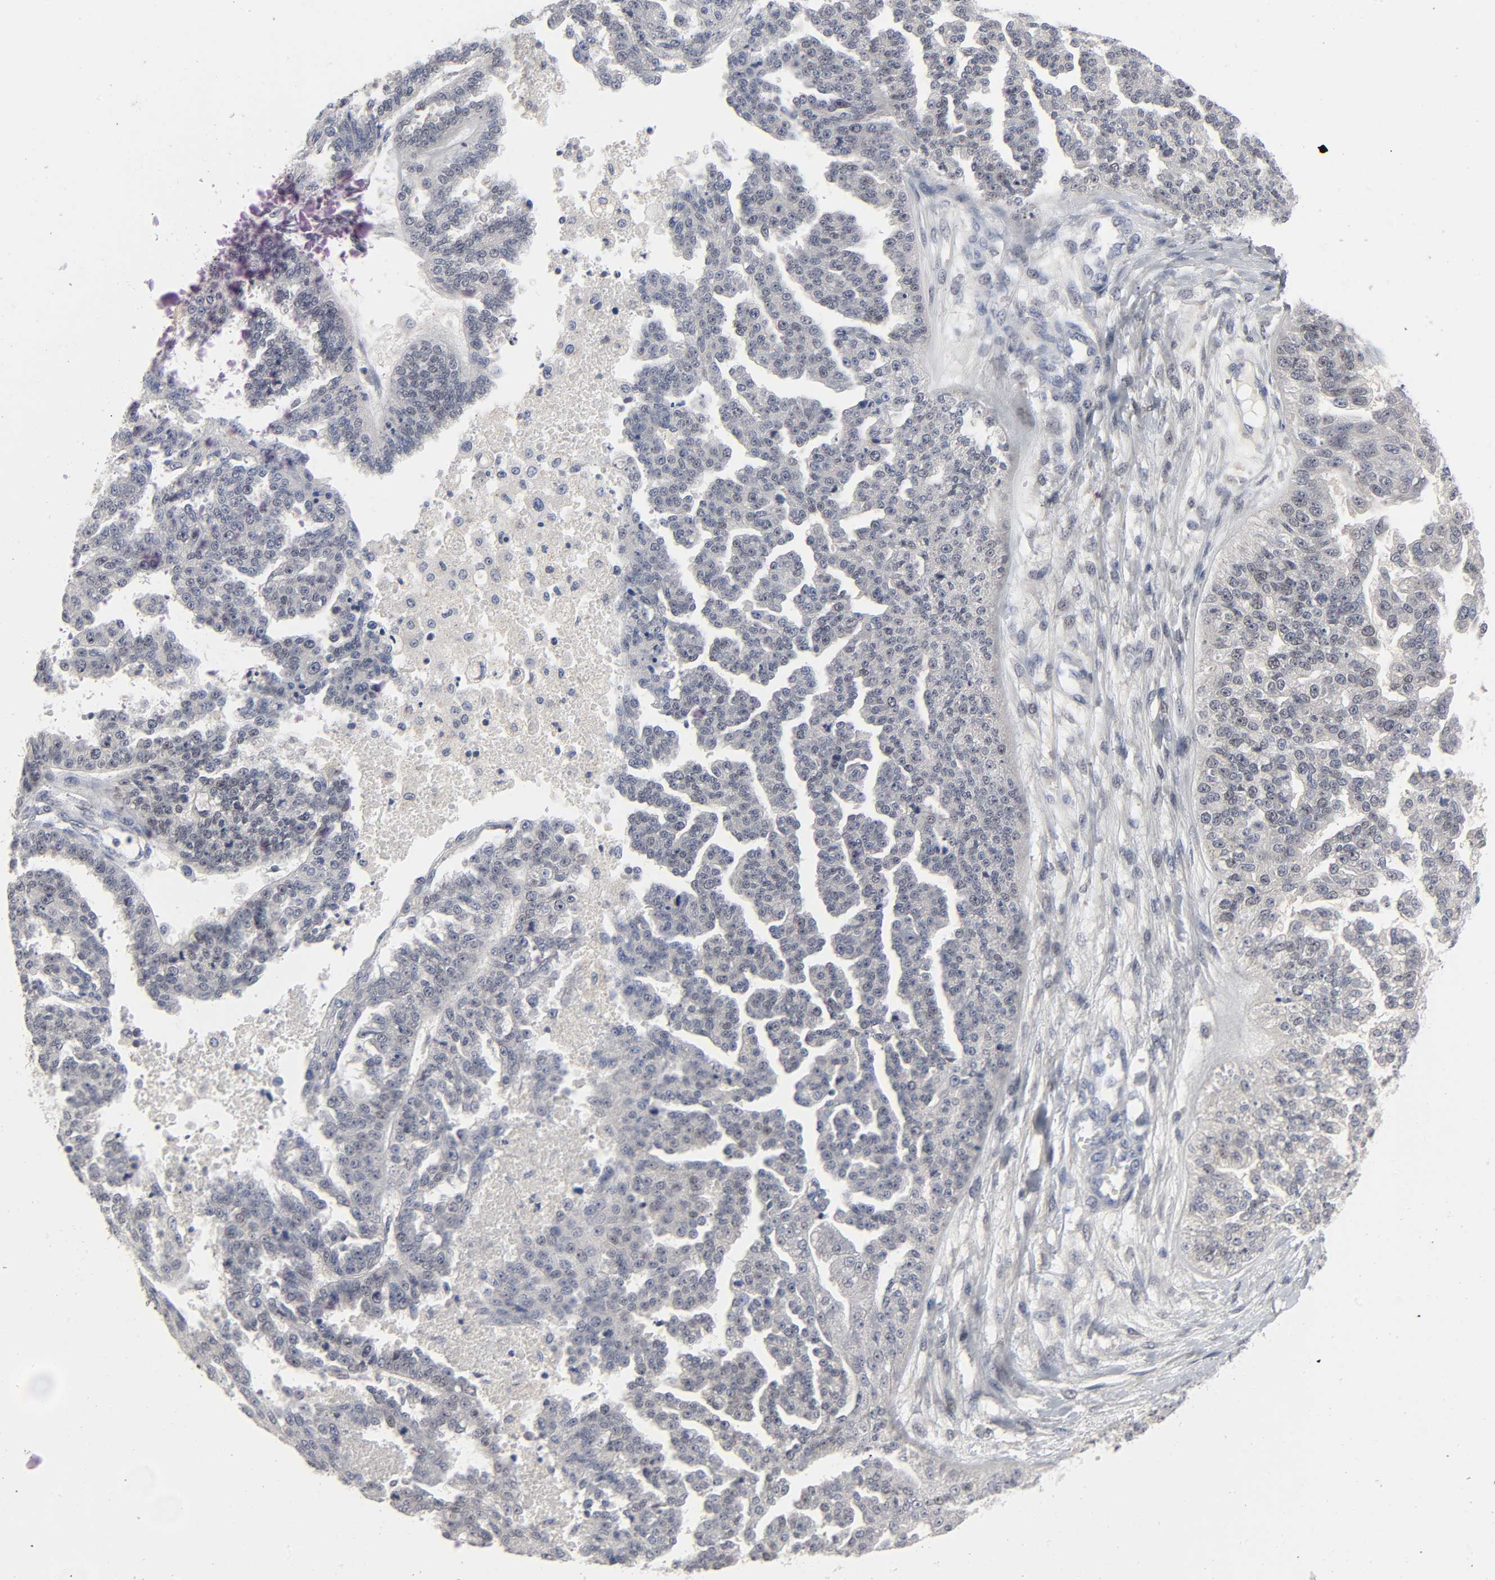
{"staining": {"intensity": "negative", "quantity": "none", "location": "none"}, "tissue": "ovarian cancer", "cell_type": "Tumor cells", "image_type": "cancer", "snomed": [{"axis": "morphology", "description": "Cystadenocarcinoma, serous, NOS"}, {"axis": "topography", "description": "Ovary"}], "caption": "This is an immunohistochemistry (IHC) image of human serous cystadenocarcinoma (ovarian). There is no staining in tumor cells.", "gene": "SALL2", "patient": {"sex": "female", "age": 58}}